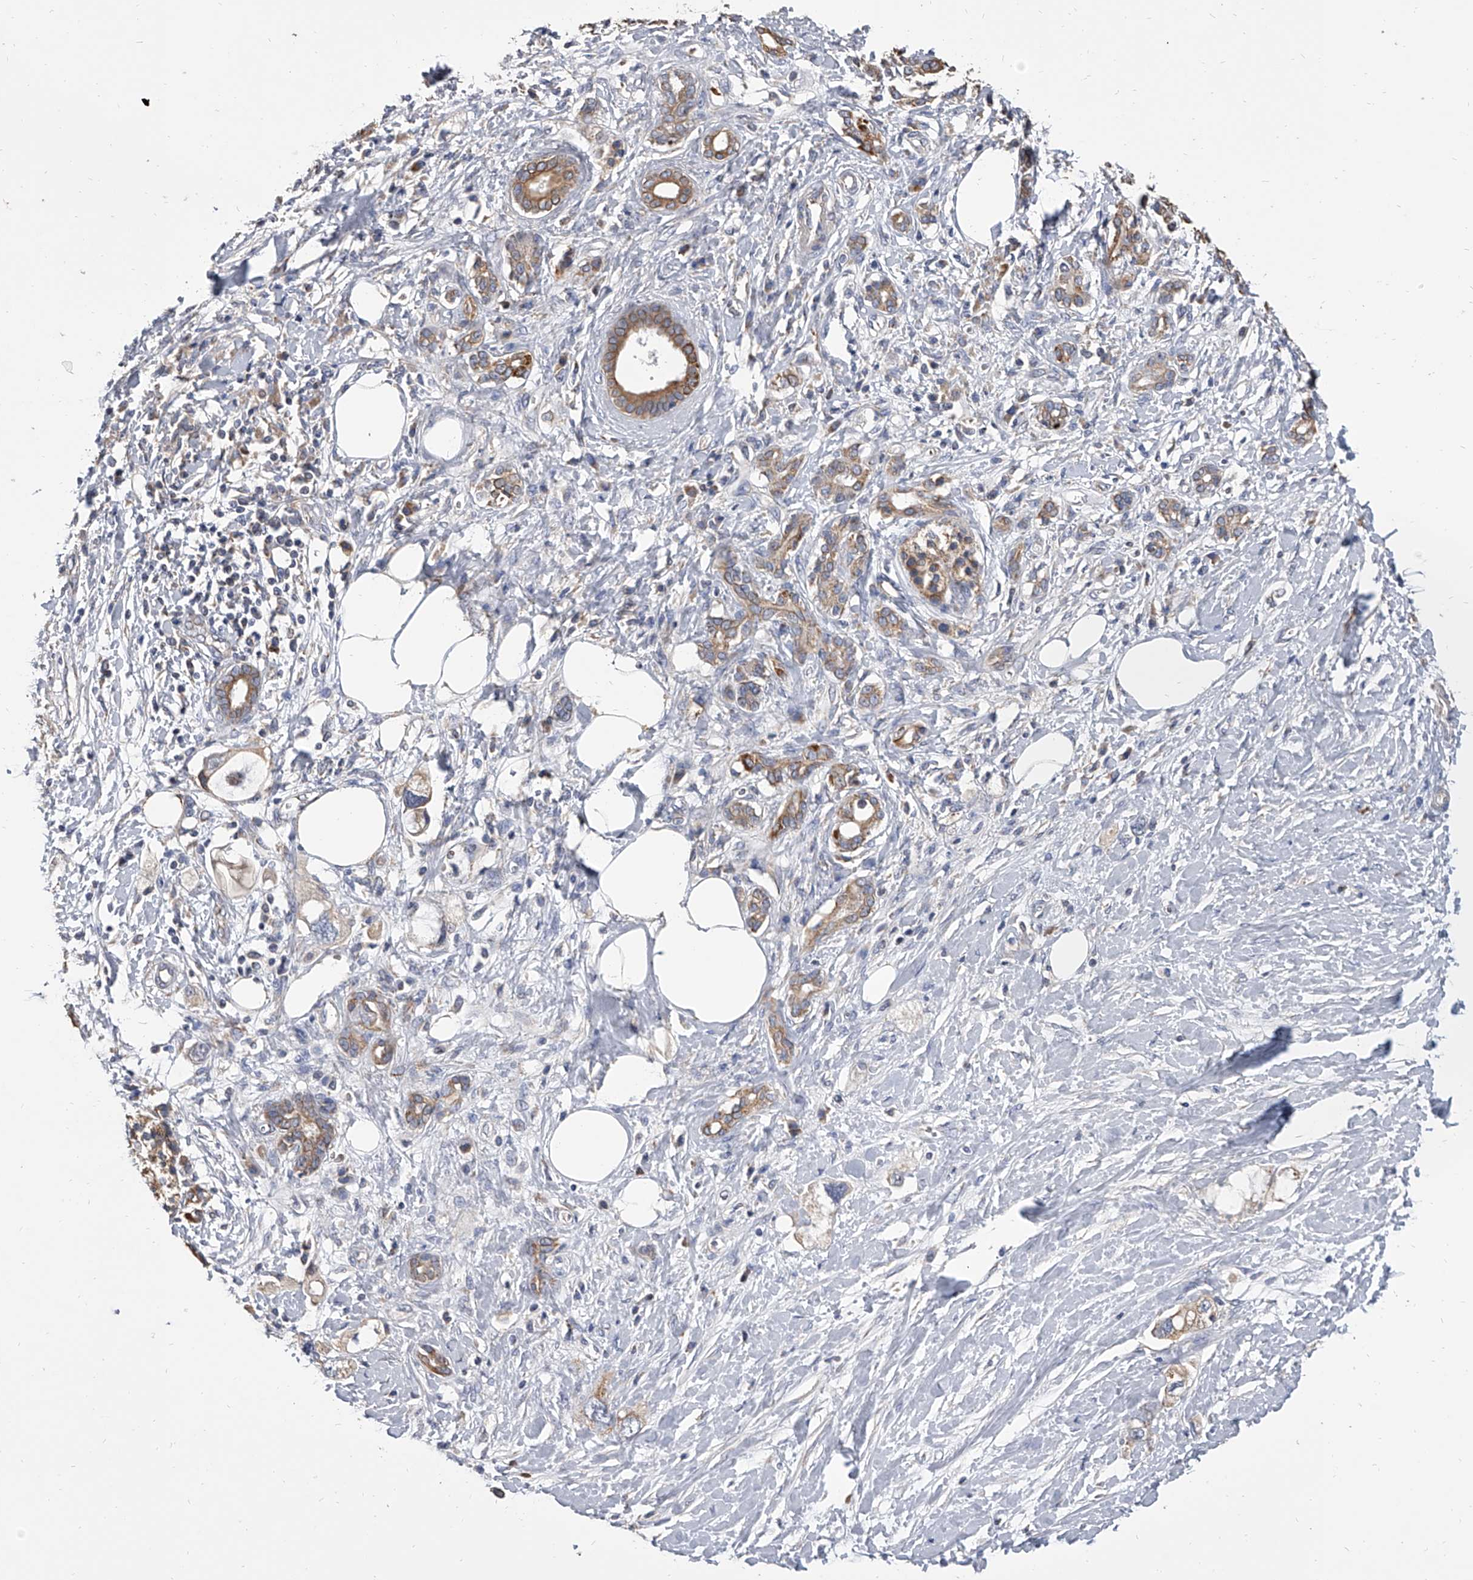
{"staining": {"intensity": "moderate", "quantity": "<25%", "location": "cytoplasmic/membranous"}, "tissue": "pancreatic cancer", "cell_type": "Tumor cells", "image_type": "cancer", "snomed": [{"axis": "morphology", "description": "Adenocarcinoma, NOS"}, {"axis": "topography", "description": "Pancreas"}], "caption": "The micrograph demonstrates staining of pancreatic cancer (adenocarcinoma), revealing moderate cytoplasmic/membranous protein expression (brown color) within tumor cells.", "gene": "MRPL28", "patient": {"sex": "female", "age": 56}}